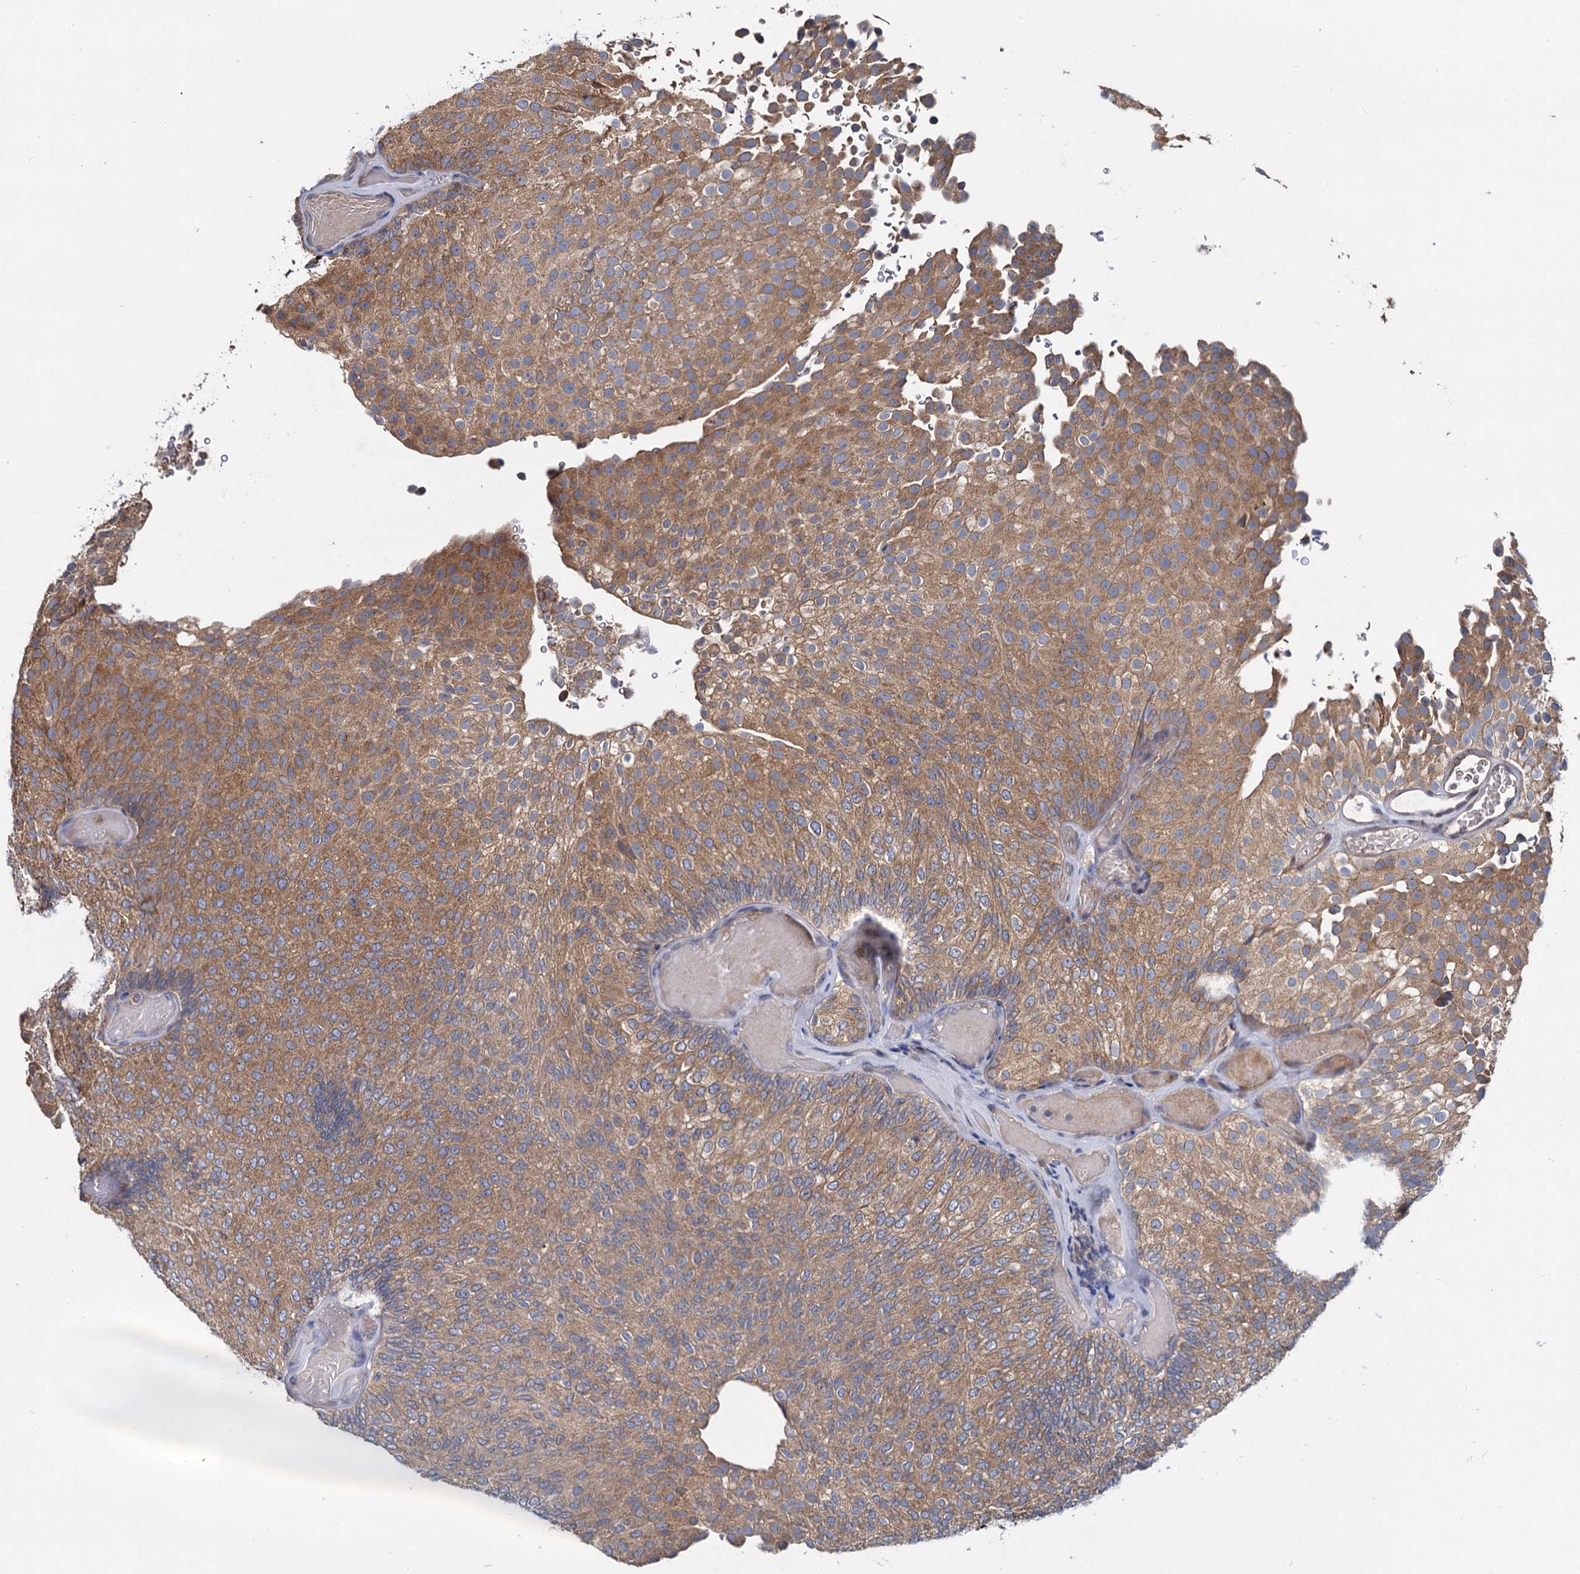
{"staining": {"intensity": "moderate", "quantity": ">75%", "location": "cytoplasmic/membranous"}, "tissue": "urothelial cancer", "cell_type": "Tumor cells", "image_type": "cancer", "snomed": [{"axis": "morphology", "description": "Urothelial carcinoma, Low grade"}, {"axis": "topography", "description": "Urinary bladder"}], "caption": "This histopathology image demonstrates immunohistochemistry staining of human low-grade urothelial carcinoma, with medium moderate cytoplasmic/membranous staining in approximately >75% of tumor cells.", "gene": "CEP192", "patient": {"sex": "male", "age": 78}}